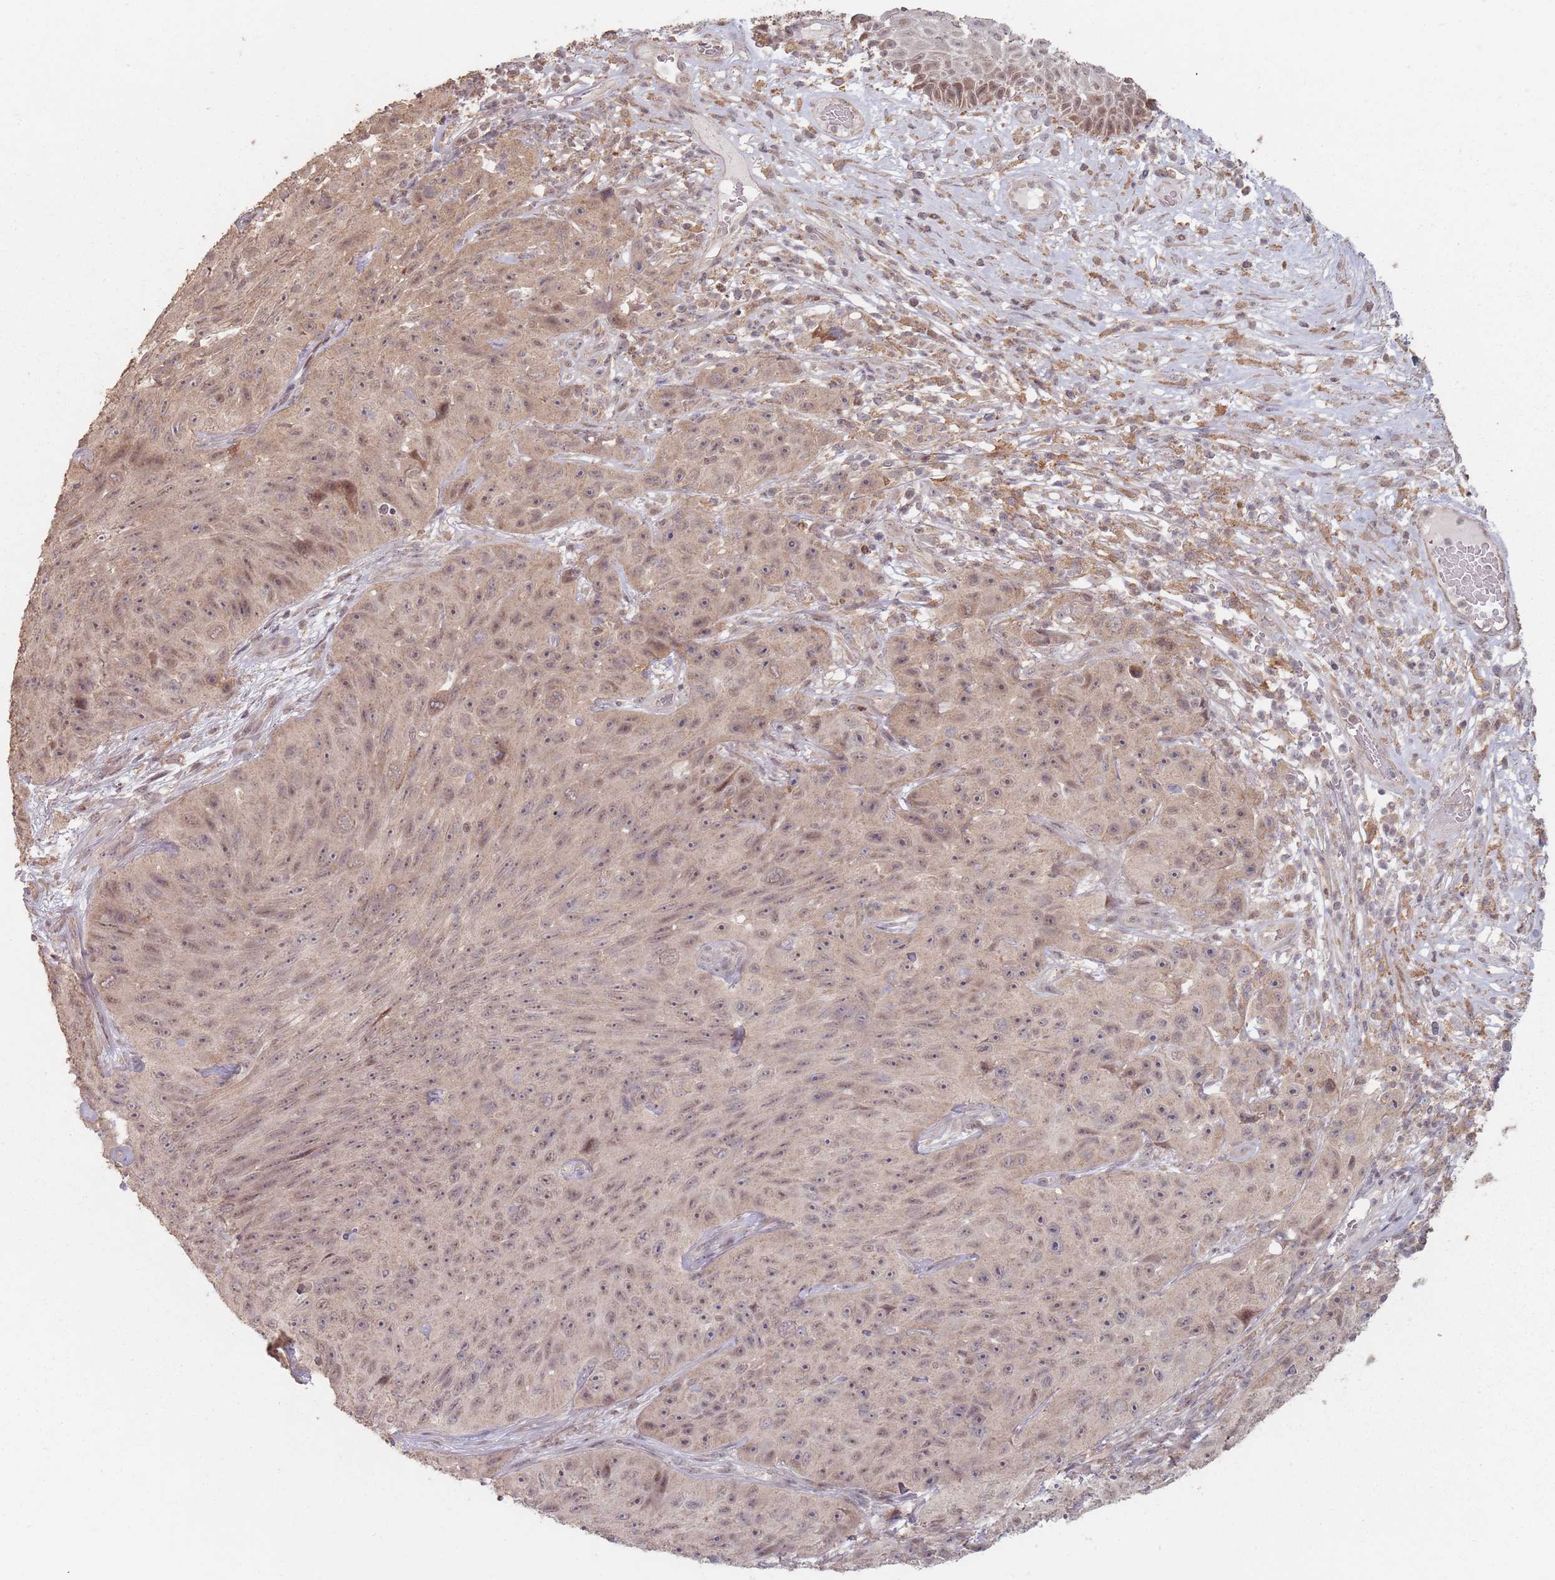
{"staining": {"intensity": "weak", "quantity": ">75%", "location": "cytoplasmic/membranous,nuclear"}, "tissue": "skin cancer", "cell_type": "Tumor cells", "image_type": "cancer", "snomed": [{"axis": "morphology", "description": "Squamous cell carcinoma, NOS"}, {"axis": "topography", "description": "Skin"}], "caption": "A low amount of weak cytoplasmic/membranous and nuclear staining is seen in about >75% of tumor cells in squamous cell carcinoma (skin) tissue. Immunohistochemistry (ihc) stains the protein of interest in brown and the nuclei are stained blue.", "gene": "VPS52", "patient": {"sex": "female", "age": 87}}